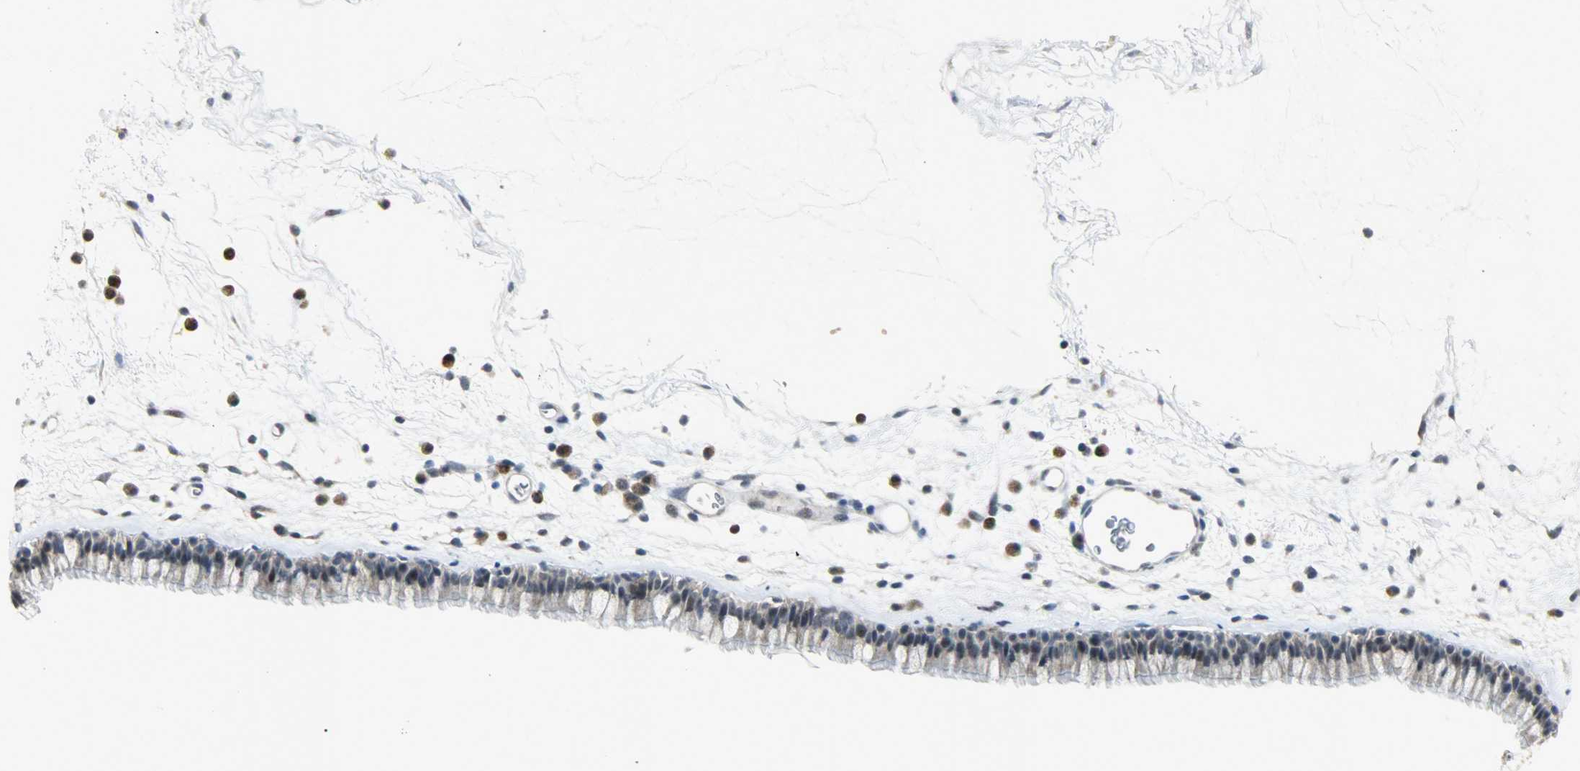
{"staining": {"intensity": "negative", "quantity": "none", "location": "none"}, "tissue": "nasopharynx", "cell_type": "Respiratory epithelial cells", "image_type": "normal", "snomed": [{"axis": "morphology", "description": "Normal tissue, NOS"}, {"axis": "morphology", "description": "Inflammation, NOS"}, {"axis": "topography", "description": "Nasopharynx"}], "caption": "Micrograph shows no protein positivity in respiratory epithelial cells of unremarkable nasopharynx. The staining is performed using DAB (3,3'-diaminobenzidine) brown chromogen with nuclei counter-stained in using hematoxylin.", "gene": "IL15", "patient": {"sex": "male", "age": 48}}